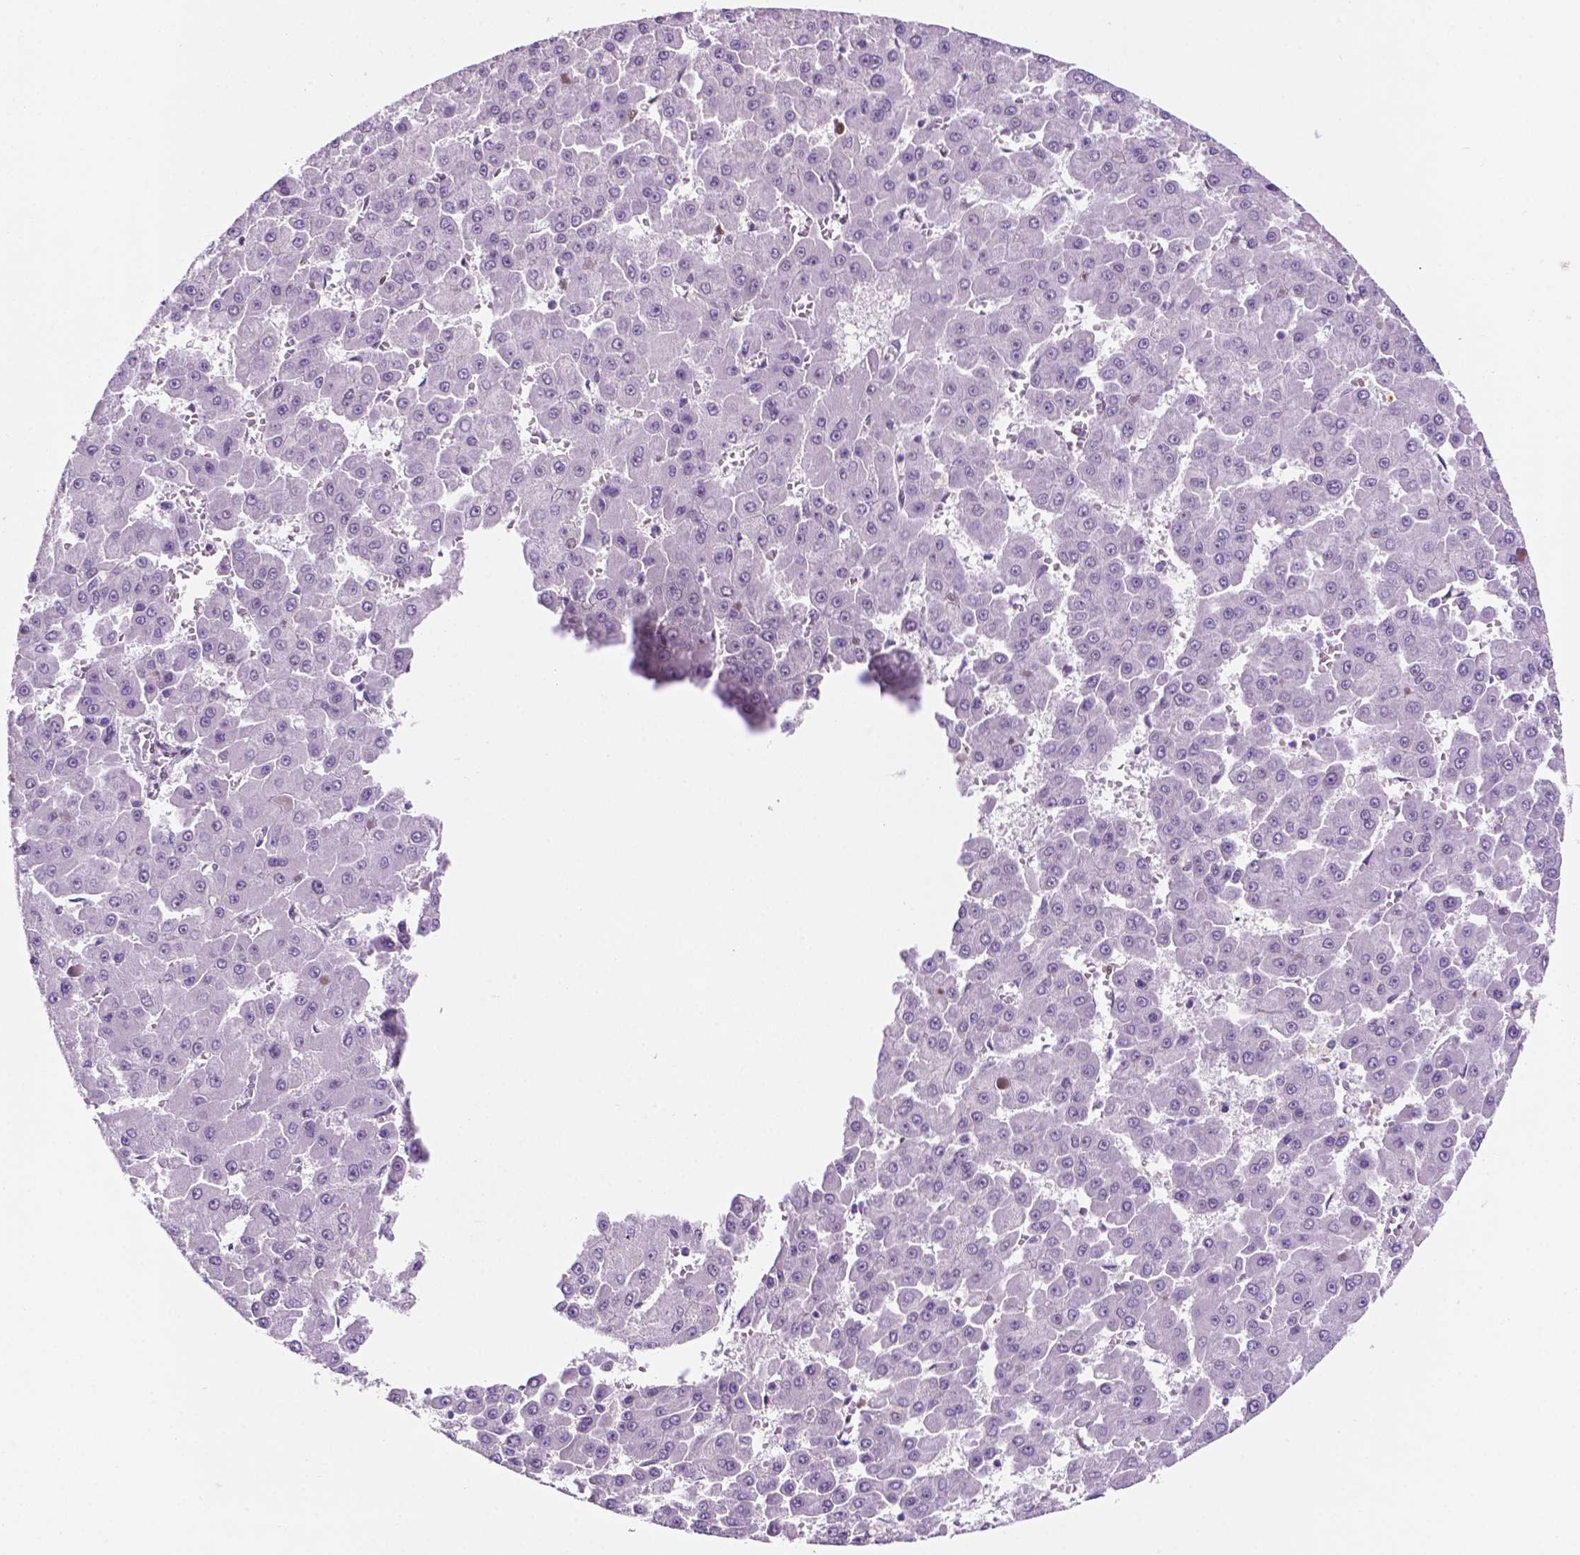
{"staining": {"intensity": "negative", "quantity": "none", "location": "none"}, "tissue": "liver cancer", "cell_type": "Tumor cells", "image_type": "cancer", "snomed": [{"axis": "morphology", "description": "Carcinoma, Hepatocellular, NOS"}, {"axis": "topography", "description": "Liver"}], "caption": "IHC photomicrograph of neoplastic tissue: hepatocellular carcinoma (liver) stained with DAB exhibits no significant protein positivity in tumor cells.", "gene": "ERF", "patient": {"sex": "male", "age": 78}}